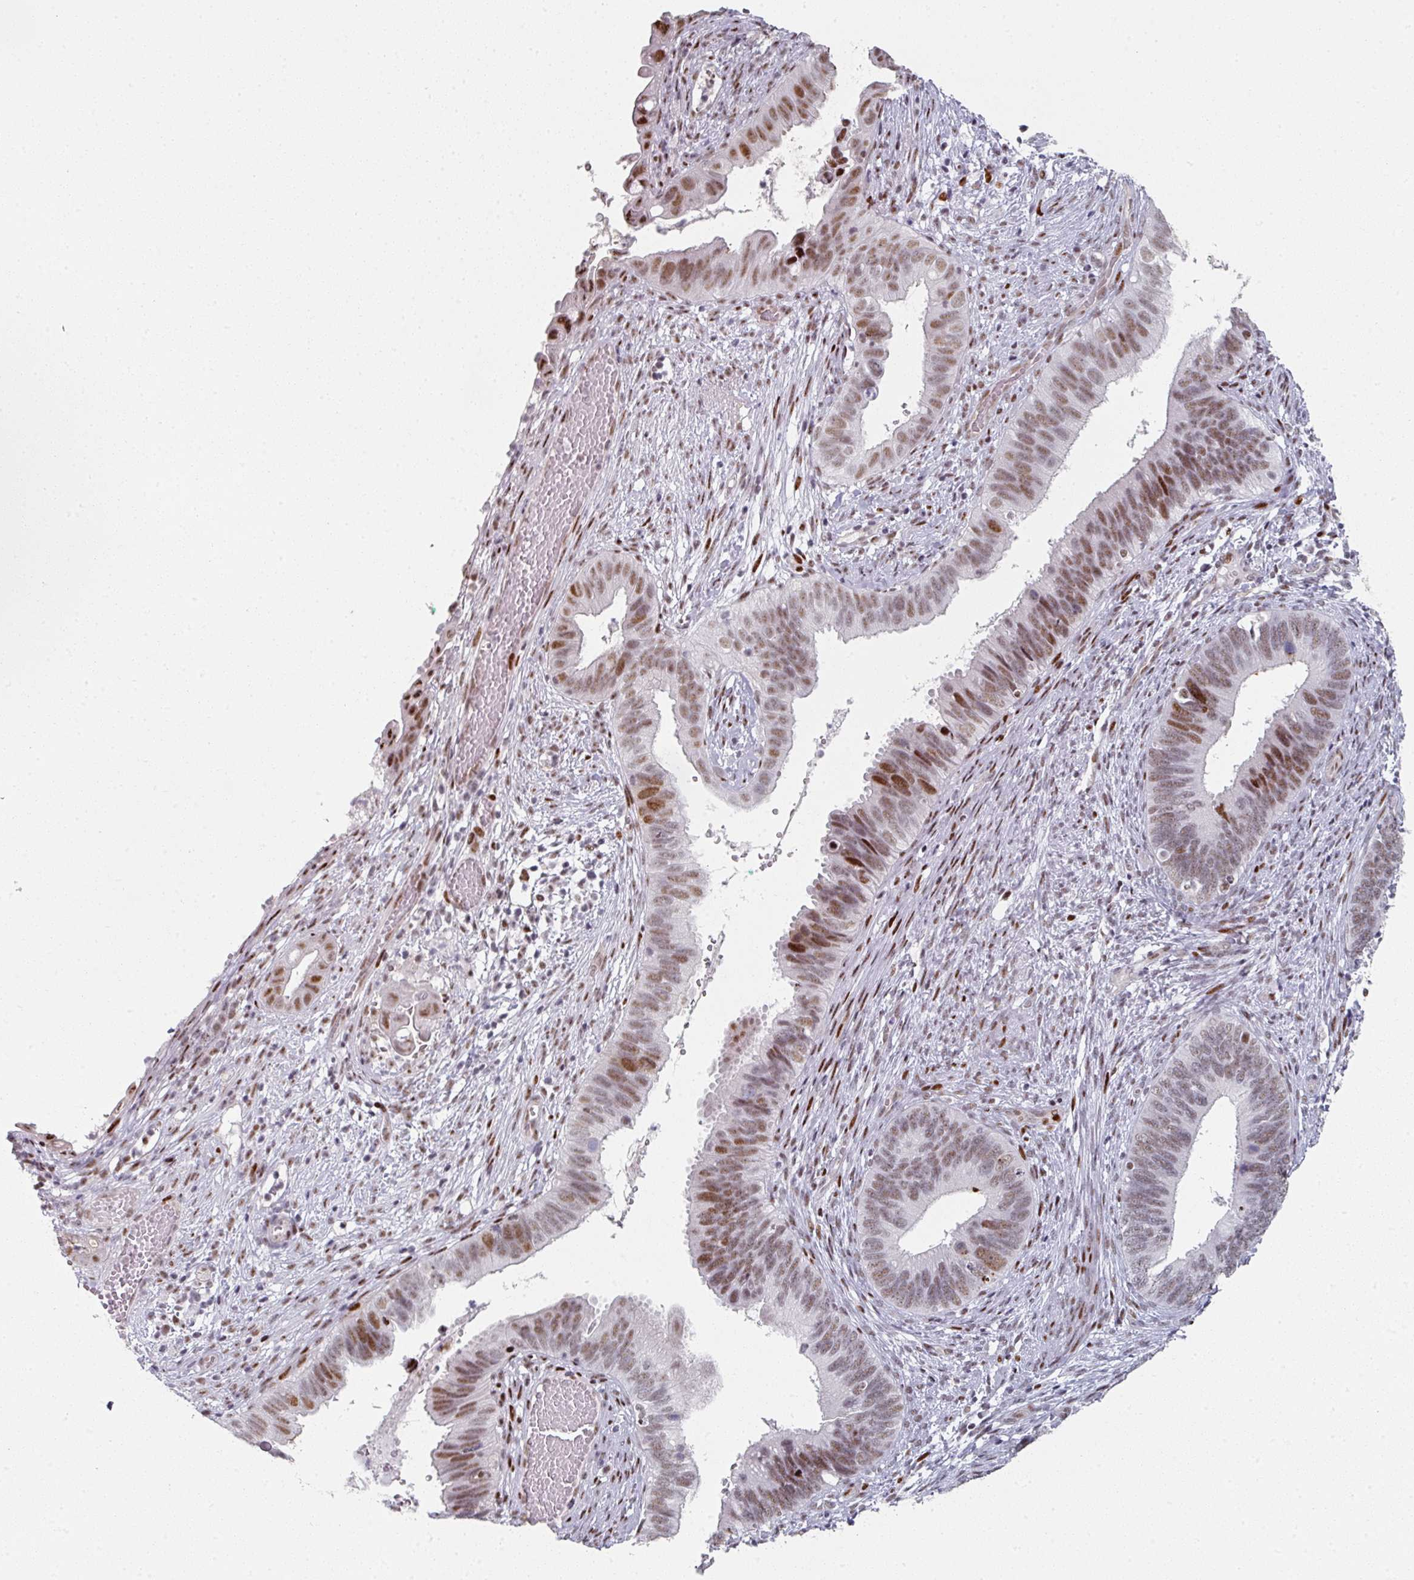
{"staining": {"intensity": "moderate", "quantity": ">75%", "location": "nuclear"}, "tissue": "cervical cancer", "cell_type": "Tumor cells", "image_type": "cancer", "snomed": [{"axis": "morphology", "description": "Adenocarcinoma, NOS"}, {"axis": "topography", "description": "Cervix"}], "caption": "High-magnification brightfield microscopy of cervical cancer (adenocarcinoma) stained with DAB (3,3'-diaminobenzidine) (brown) and counterstained with hematoxylin (blue). tumor cells exhibit moderate nuclear expression is identified in about>75% of cells. (brown staining indicates protein expression, while blue staining denotes nuclei).", "gene": "SF3B5", "patient": {"sex": "female", "age": 42}}